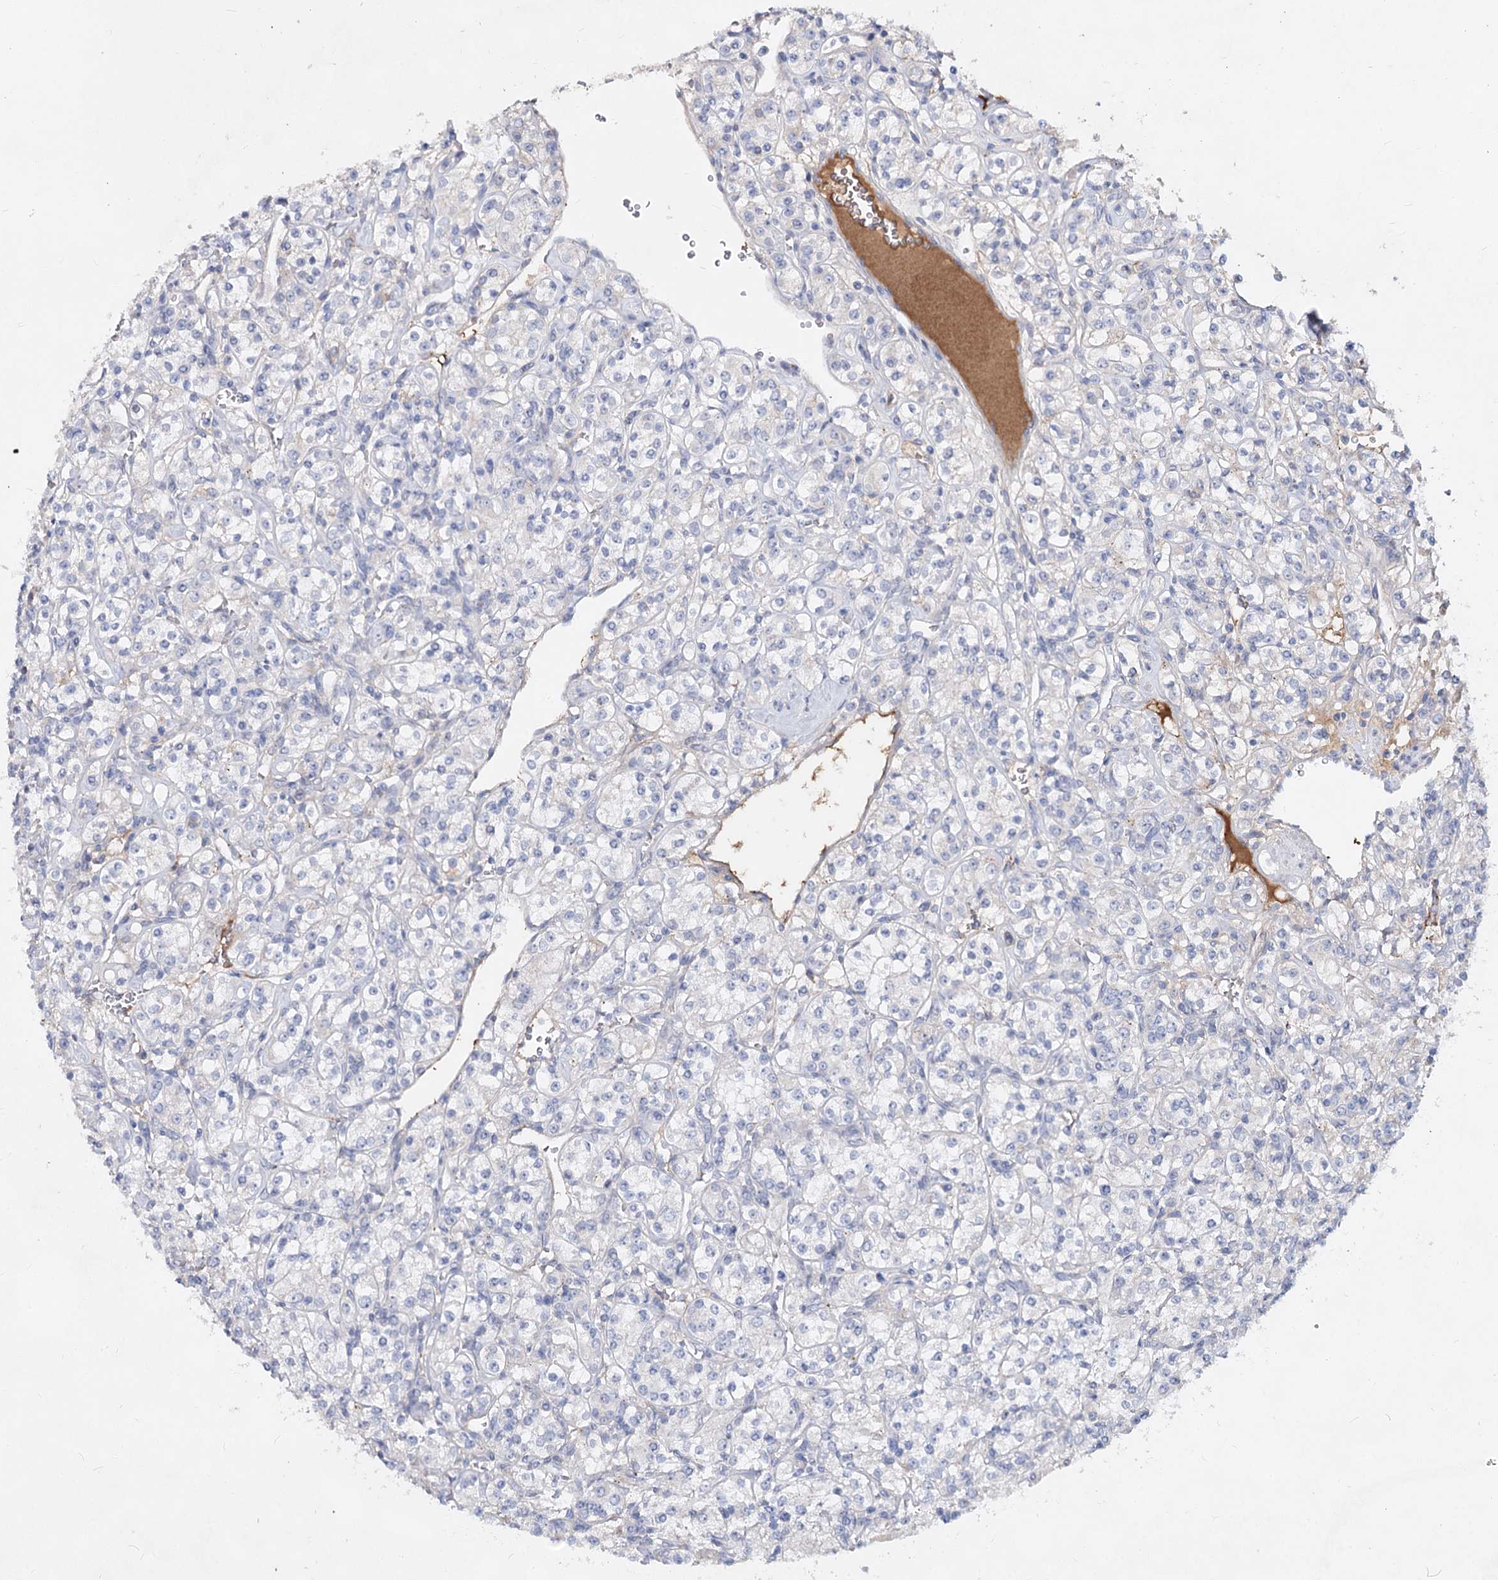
{"staining": {"intensity": "negative", "quantity": "none", "location": "none"}, "tissue": "renal cancer", "cell_type": "Tumor cells", "image_type": "cancer", "snomed": [{"axis": "morphology", "description": "Adenocarcinoma, NOS"}, {"axis": "topography", "description": "Kidney"}], "caption": "Tumor cells are negative for protein expression in human adenocarcinoma (renal).", "gene": "TASOR2", "patient": {"sex": "male", "age": 77}}